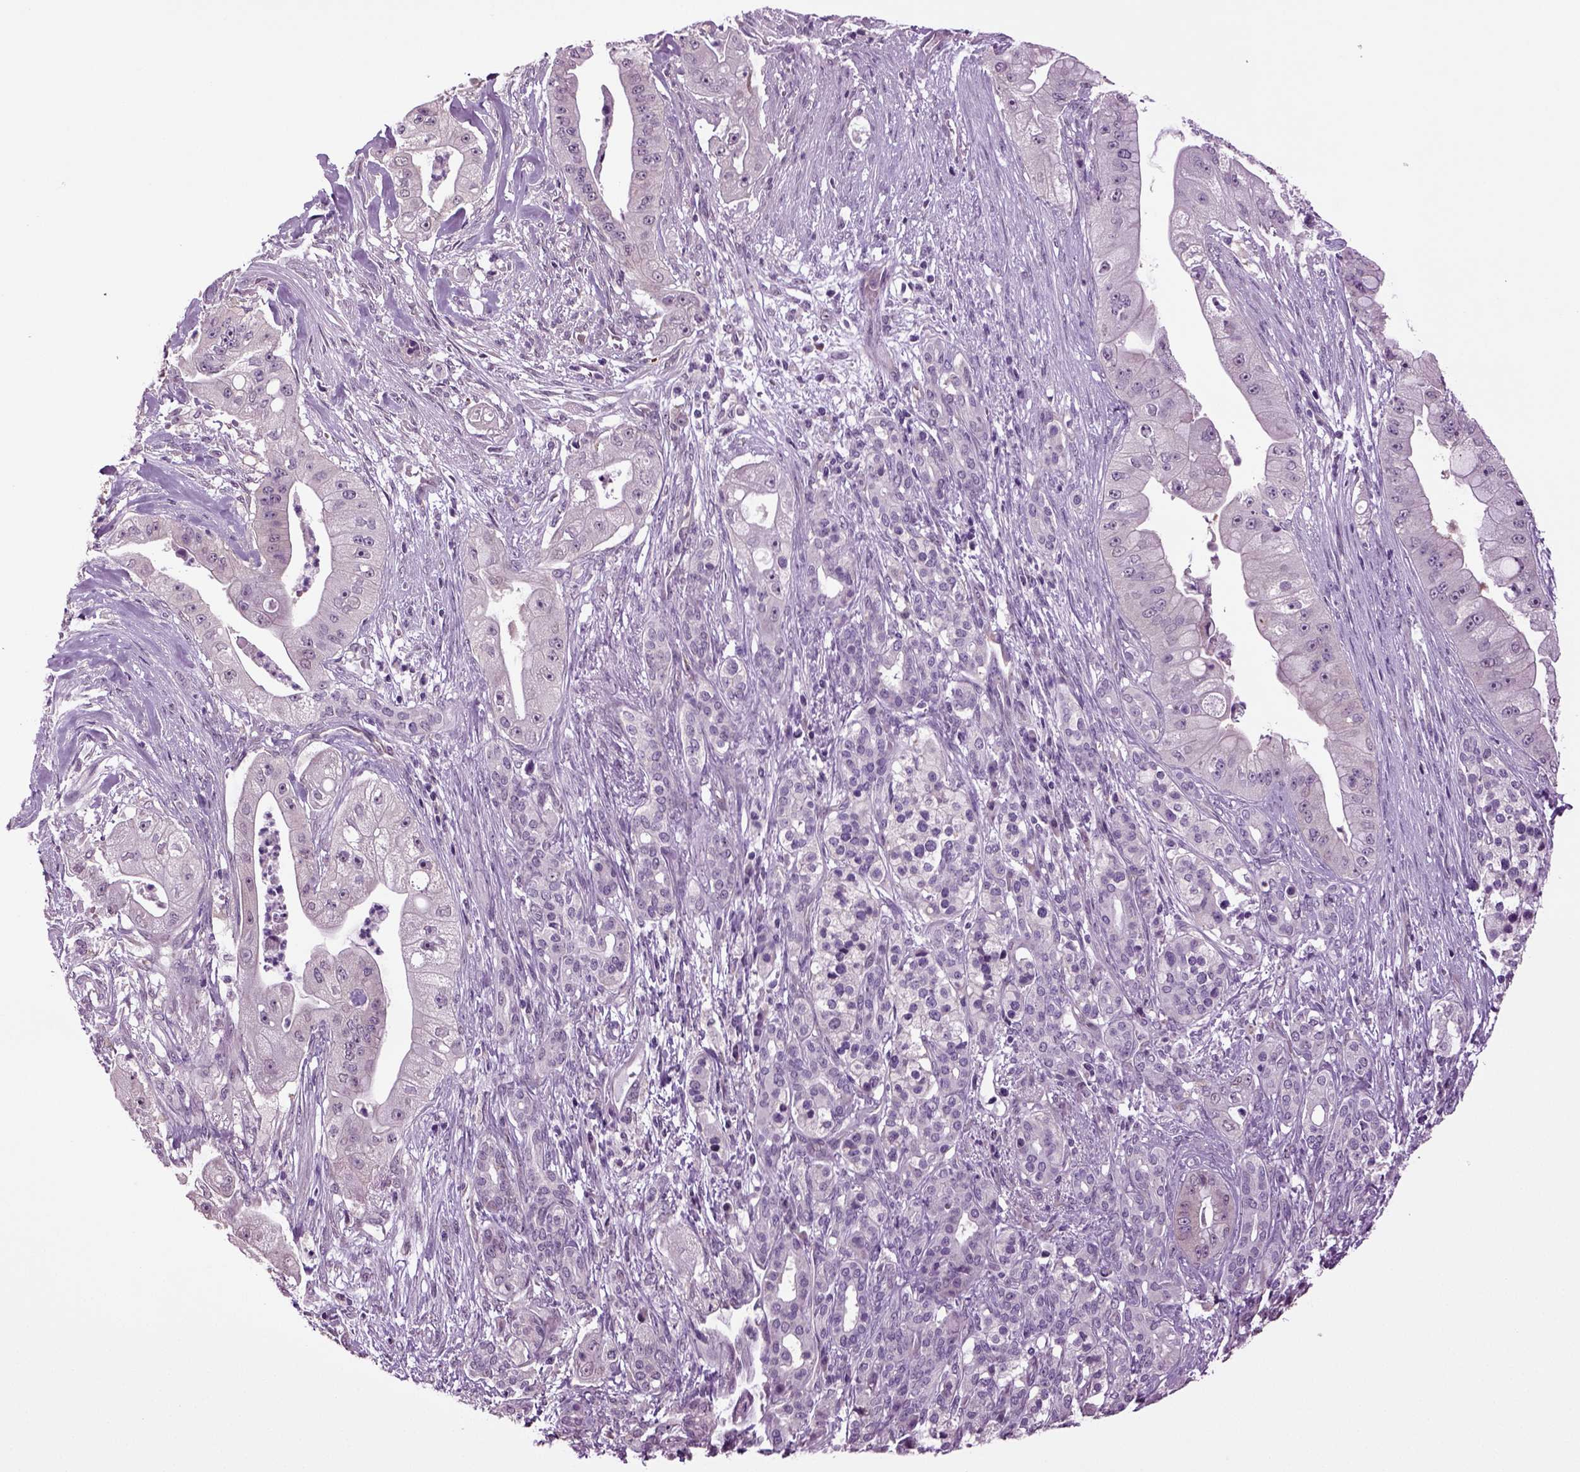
{"staining": {"intensity": "negative", "quantity": "none", "location": "none"}, "tissue": "pancreatic cancer", "cell_type": "Tumor cells", "image_type": "cancer", "snomed": [{"axis": "morphology", "description": "Normal tissue, NOS"}, {"axis": "morphology", "description": "Inflammation, NOS"}, {"axis": "morphology", "description": "Adenocarcinoma, NOS"}, {"axis": "topography", "description": "Pancreas"}], "caption": "The immunohistochemistry photomicrograph has no significant staining in tumor cells of pancreatic cancer tissue. (DAB IHC with hematoxylin counter stain).", "gene": "PLCH2", "patient": {"sex": "male", "age": 57}}